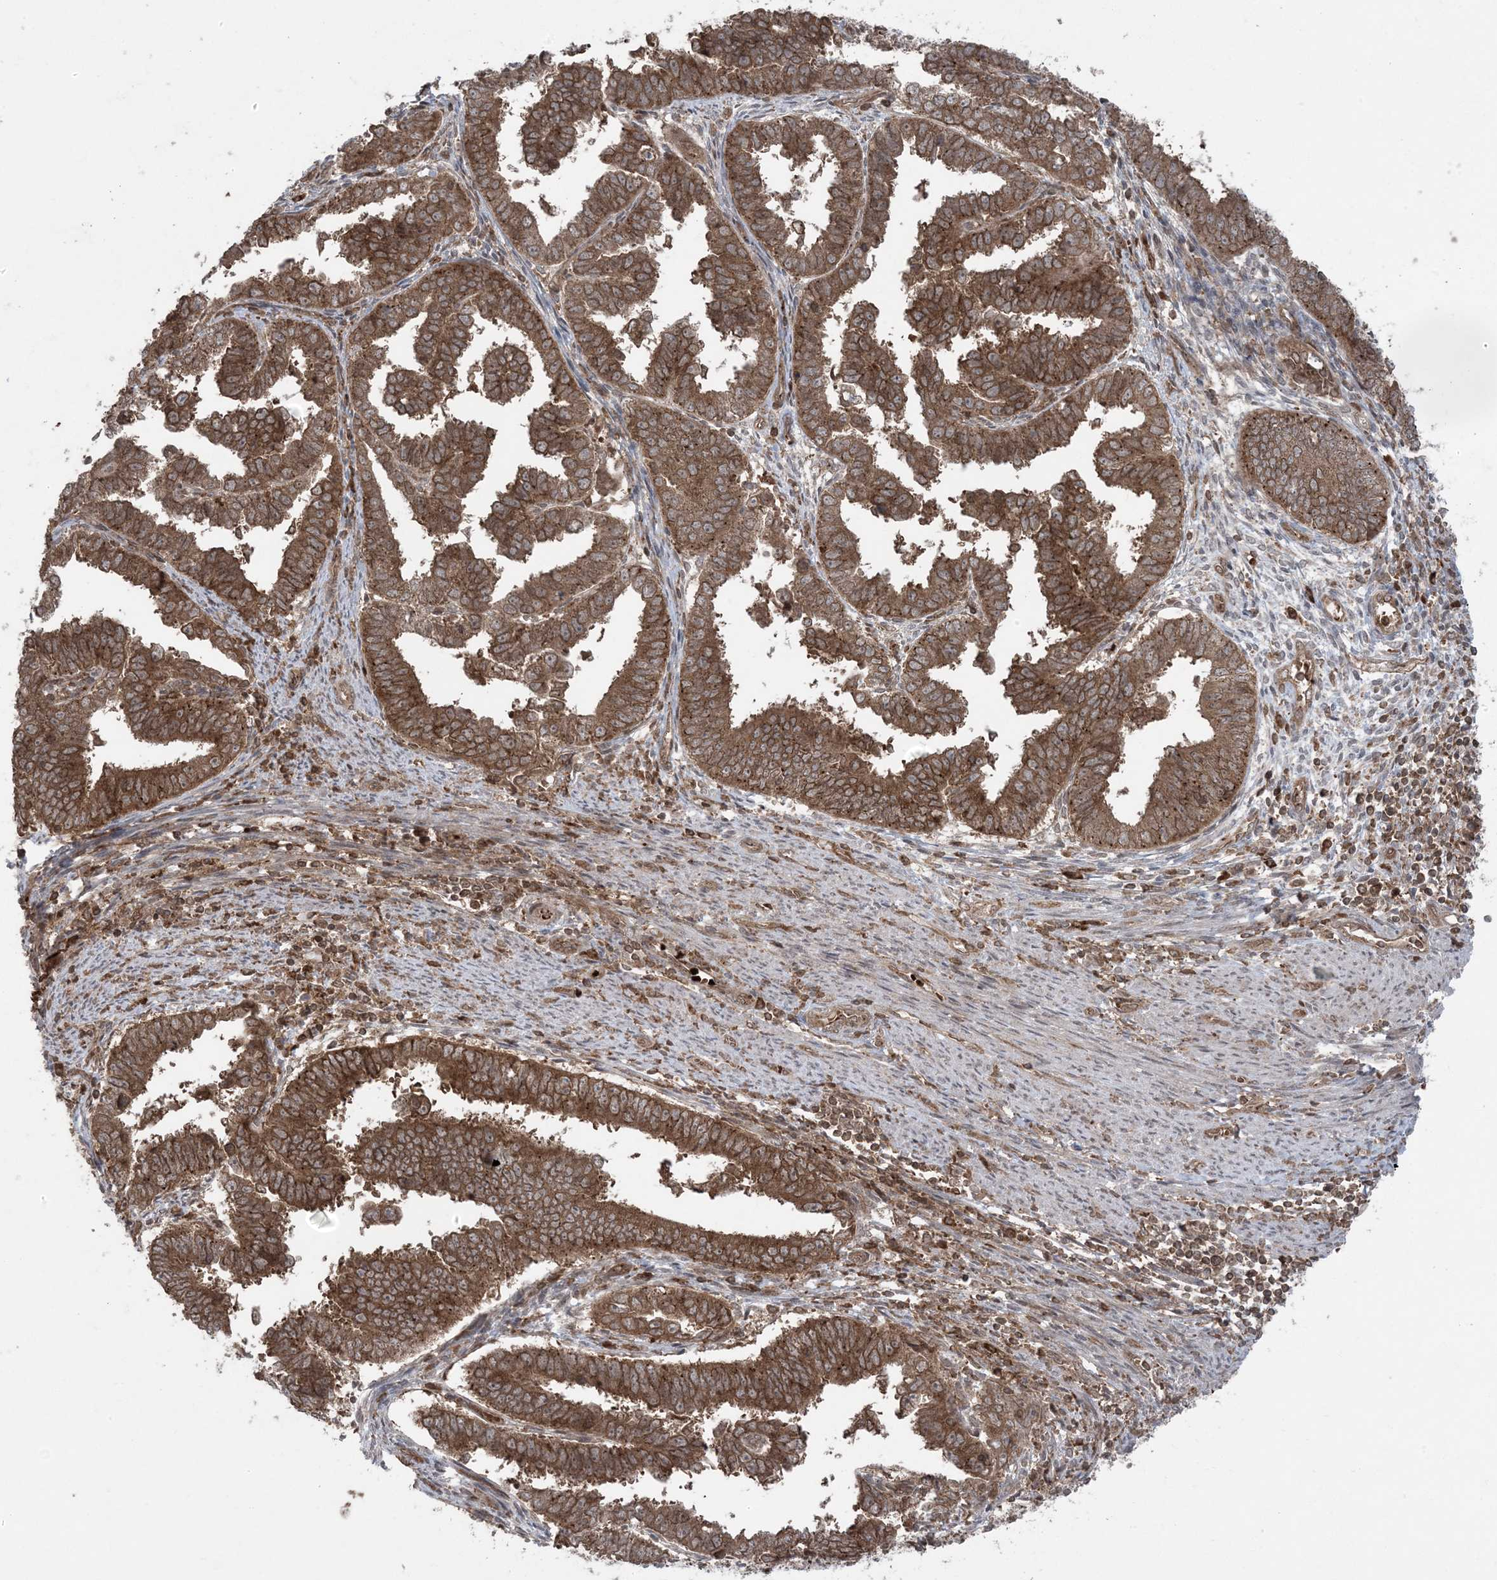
{"staining": {"intensity": "strong", "quantity": ">75%", "location": "cytoplasmic/membranous"}, "tissue": "endometrial cancer", "cell_type": "Tumor cells", "image_type": "cancer", "snomed": [{"axis": "morphology", "description": "Adenocarcinoma, NOS"}, {"axis": "topography", "description": "Endometrium"}], "caption": "Immunohistochemical staining of adenocarcinoma (endometrial) demonstrates strong cytoplasmic/membranous protein staining in approximately >75% of tumor cells. (Brightfield microscopy of DAB IHC at high magnification).", "gene": "DDX19B", "patient": {"sex": "female", "age": 75}}